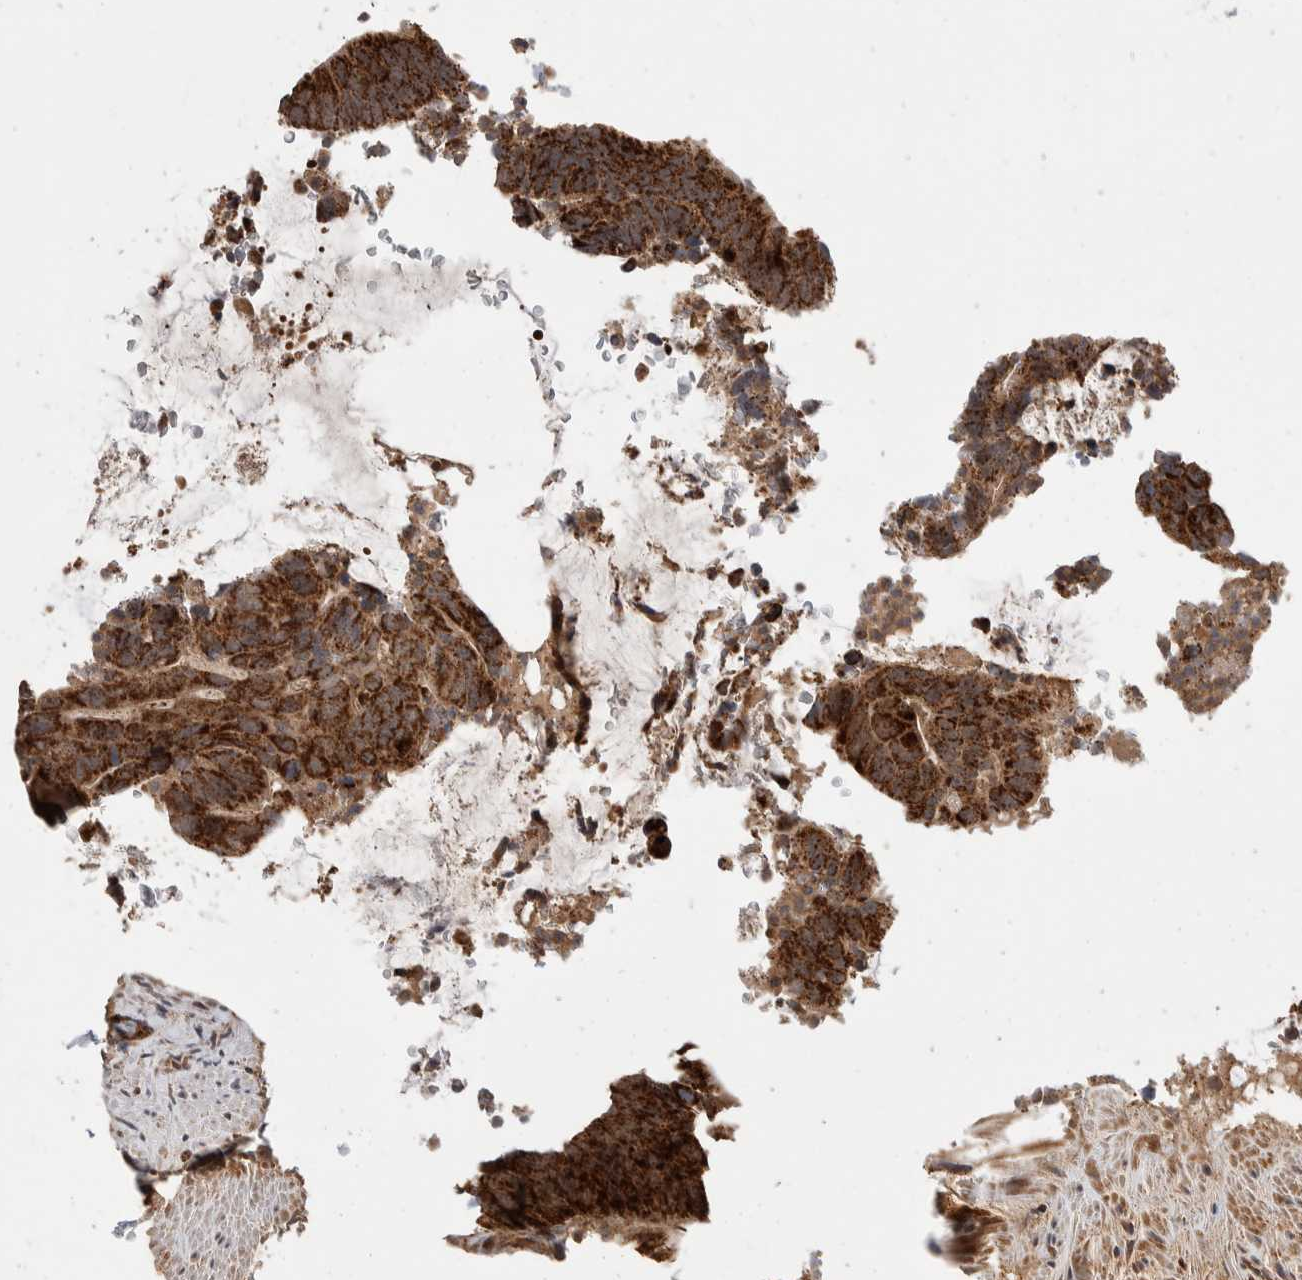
{"staining": {"intensity": "strong", "quantity": ">75%", "location": "cytoplasmic/membranous"}, "tissue": "colorectal cancer", "cell_type": "Tumor cells", "image_type": "cancer", "snomed": [{"axis": "morphology", "description": "Adenocarcinoma, NOS"}, {"axis": "topography", "description": "Colon"}], "caption": "Protein staining shows strong cytoplasmic/membranous positivity in about >75% of tumor cells in colorectal adenocarcinoma.", "gene": "ABHD11", "patient": {"sex": "male", "age": 56}}